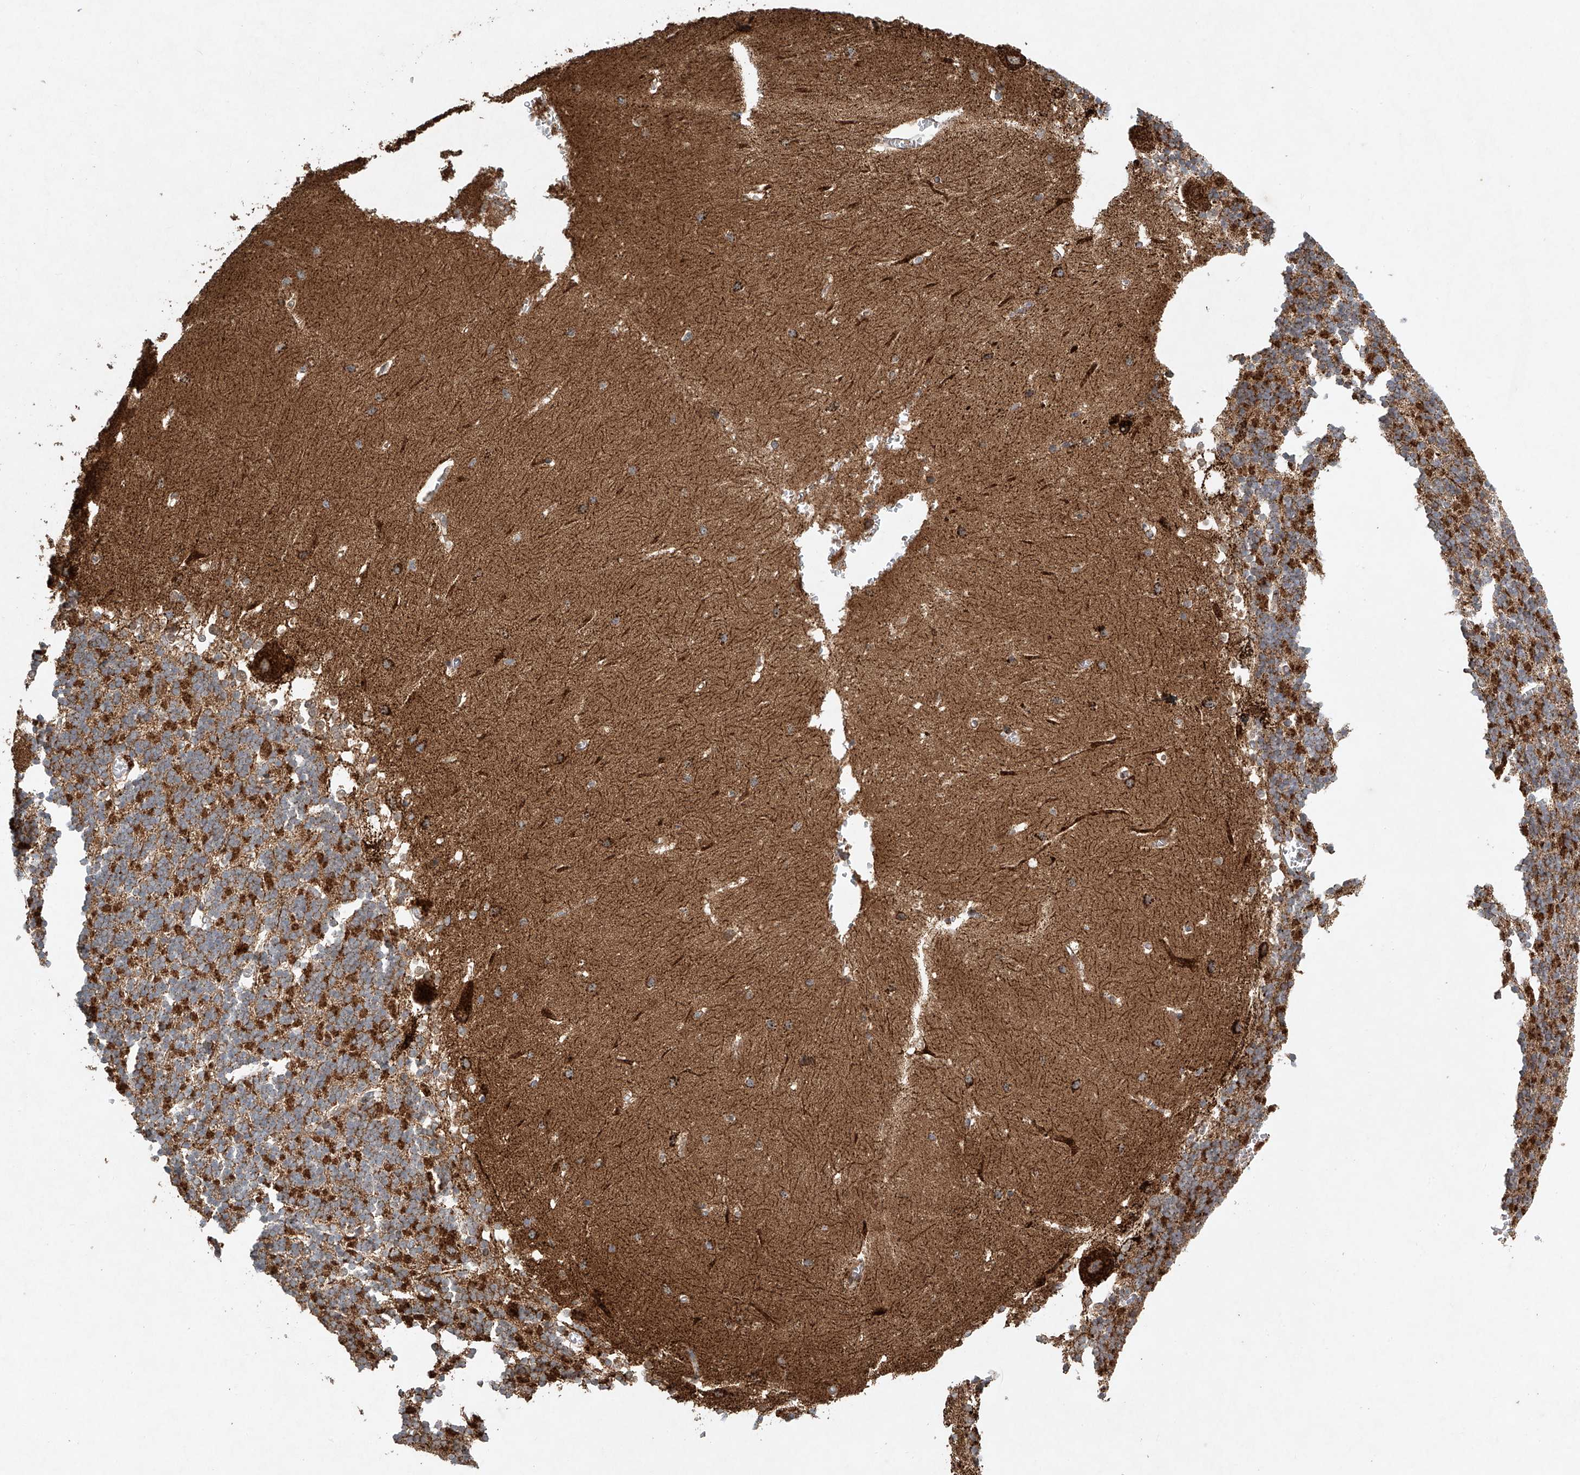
{"staining": {"intensity": "weak", "quantity": ">75%", "location": "cytoplasmic/membranous"}, "tissue": "cerebellum", "cell_type": "Cells in granular layer", "image_type": "normal", "snomed": [{"axis": "morphology", "description": "Normal tissue, NOS"}, {"axis": "topography", "description": "Cerebellum"}], "caption": "Immunohistochemical staining of unremarkable human cerebellum demonstrates weak cytoplasmic/membranous protein positivity in about >75% of cells in granular layer.", "gene": "DCAF11", "patient": {"sex": "male", "age": 37}}